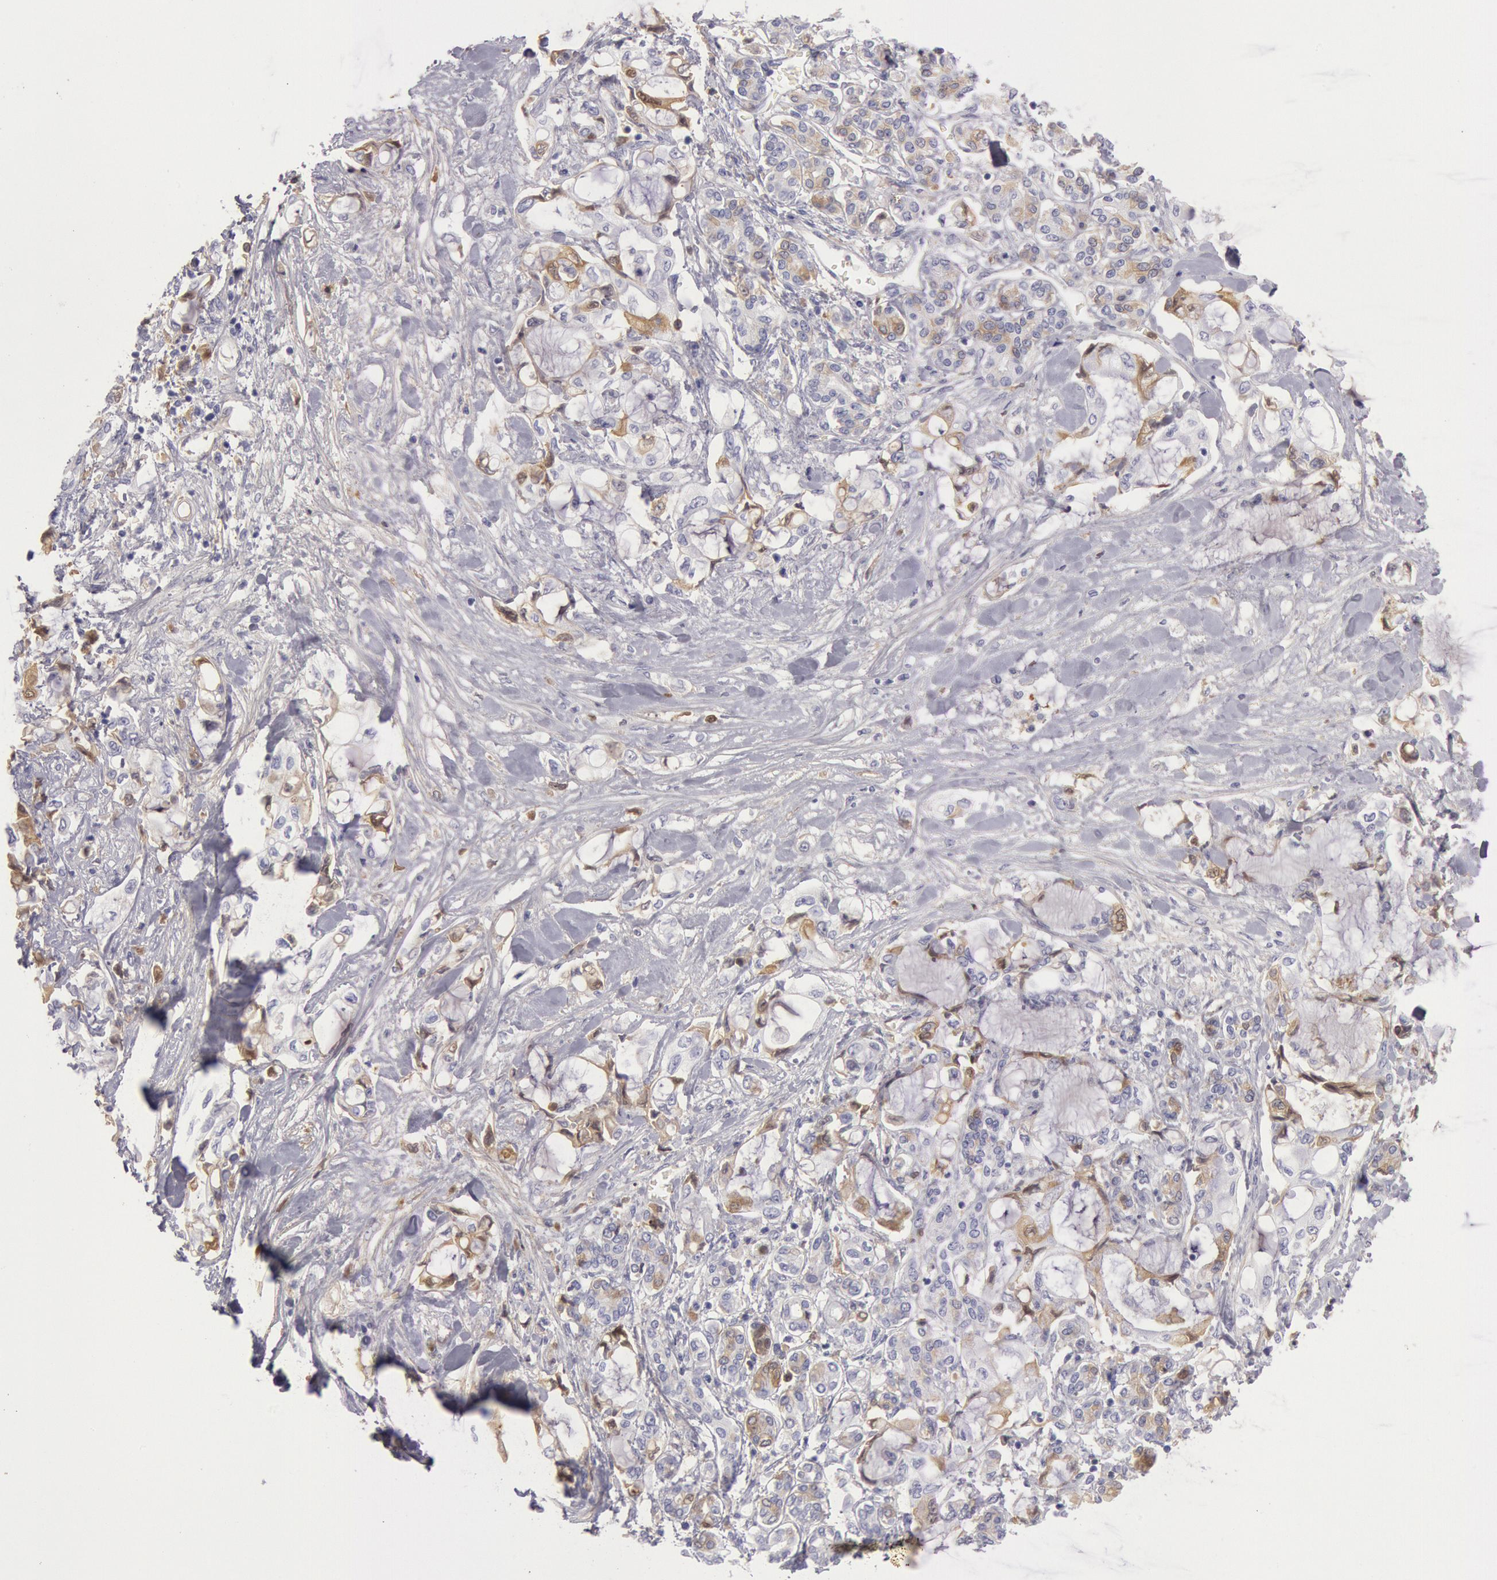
{"staining": {"intensity": "weak", "quantity": "<25%", "location": "cytoplasmic/membranous"}, "tissue": "pancreatic cancer", "cell_type": "Tumor cells", "image_type": "cancer", "snomed": [{"axis": "morphology", "description": "Adenocarcinoma, NOS"}, {"axis": "topography", "description": "Pancreas"}], "caption": "Photomicrograph shows no protein positivity in tumor cells of adenocarcinoma (pancreatic) tissue.", "gene": "IGHG1", "patient": {"sex": "female", "age": 70}}